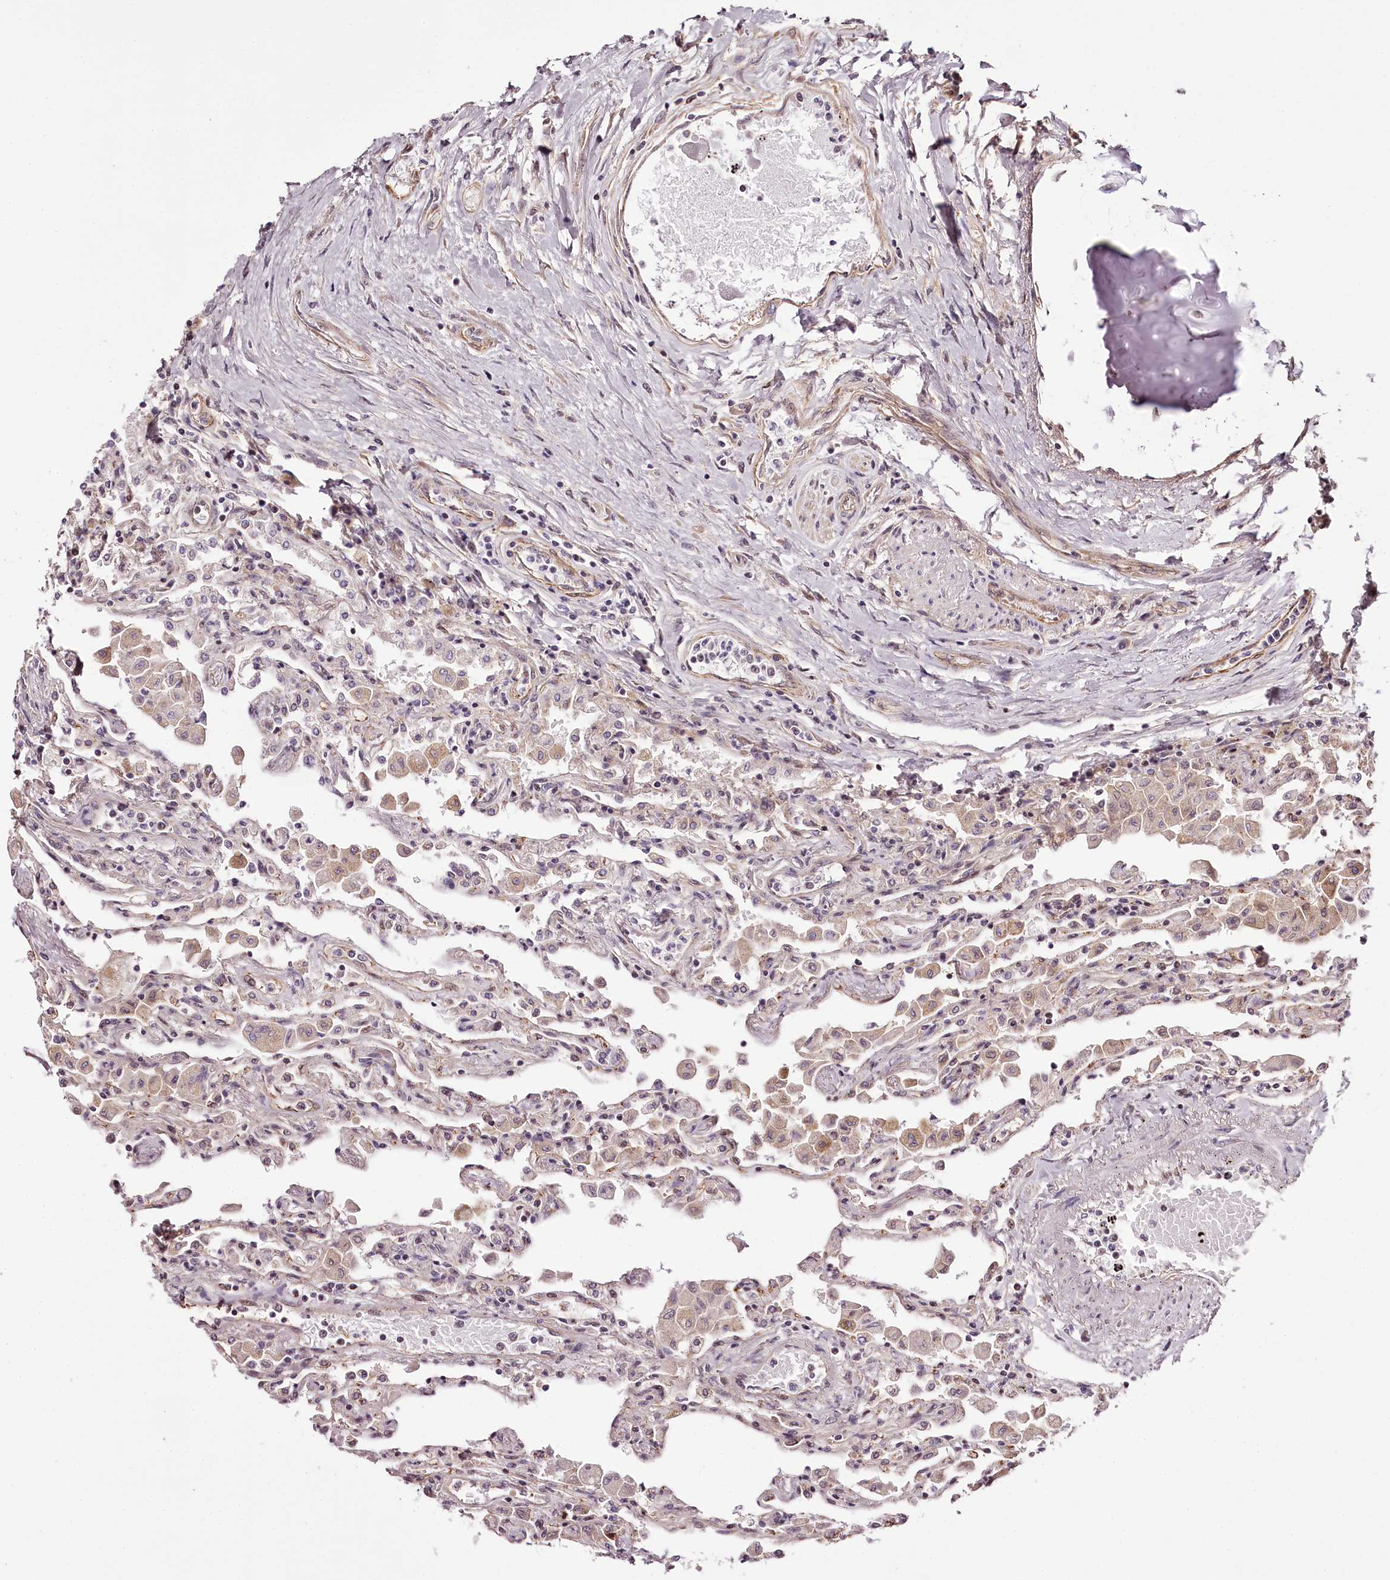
{"staining": {"intensity": "moderate", "quantity": "25%-75%", "location": "nuclear"}, "tissue": "lung", "cell_type": "Alveolar cells", "image_type": "normal", "snomed": [{"axis": "morphology", "description": "Normal tissue, NOS"}, {"axis": "topography", "description": "Bronchus"}, {"axis": "topography", "description": "Lung"}], "caption": "Alveolar cells exhibit medium levels of moderate nuclear positivity in approximately 25%-75% of cells in normal human lung. The protein of interest is shown in brown color, while the nuclei are stained blue.", "gene": "TTC33", "patient": {"sex": "female", "age": 49}}